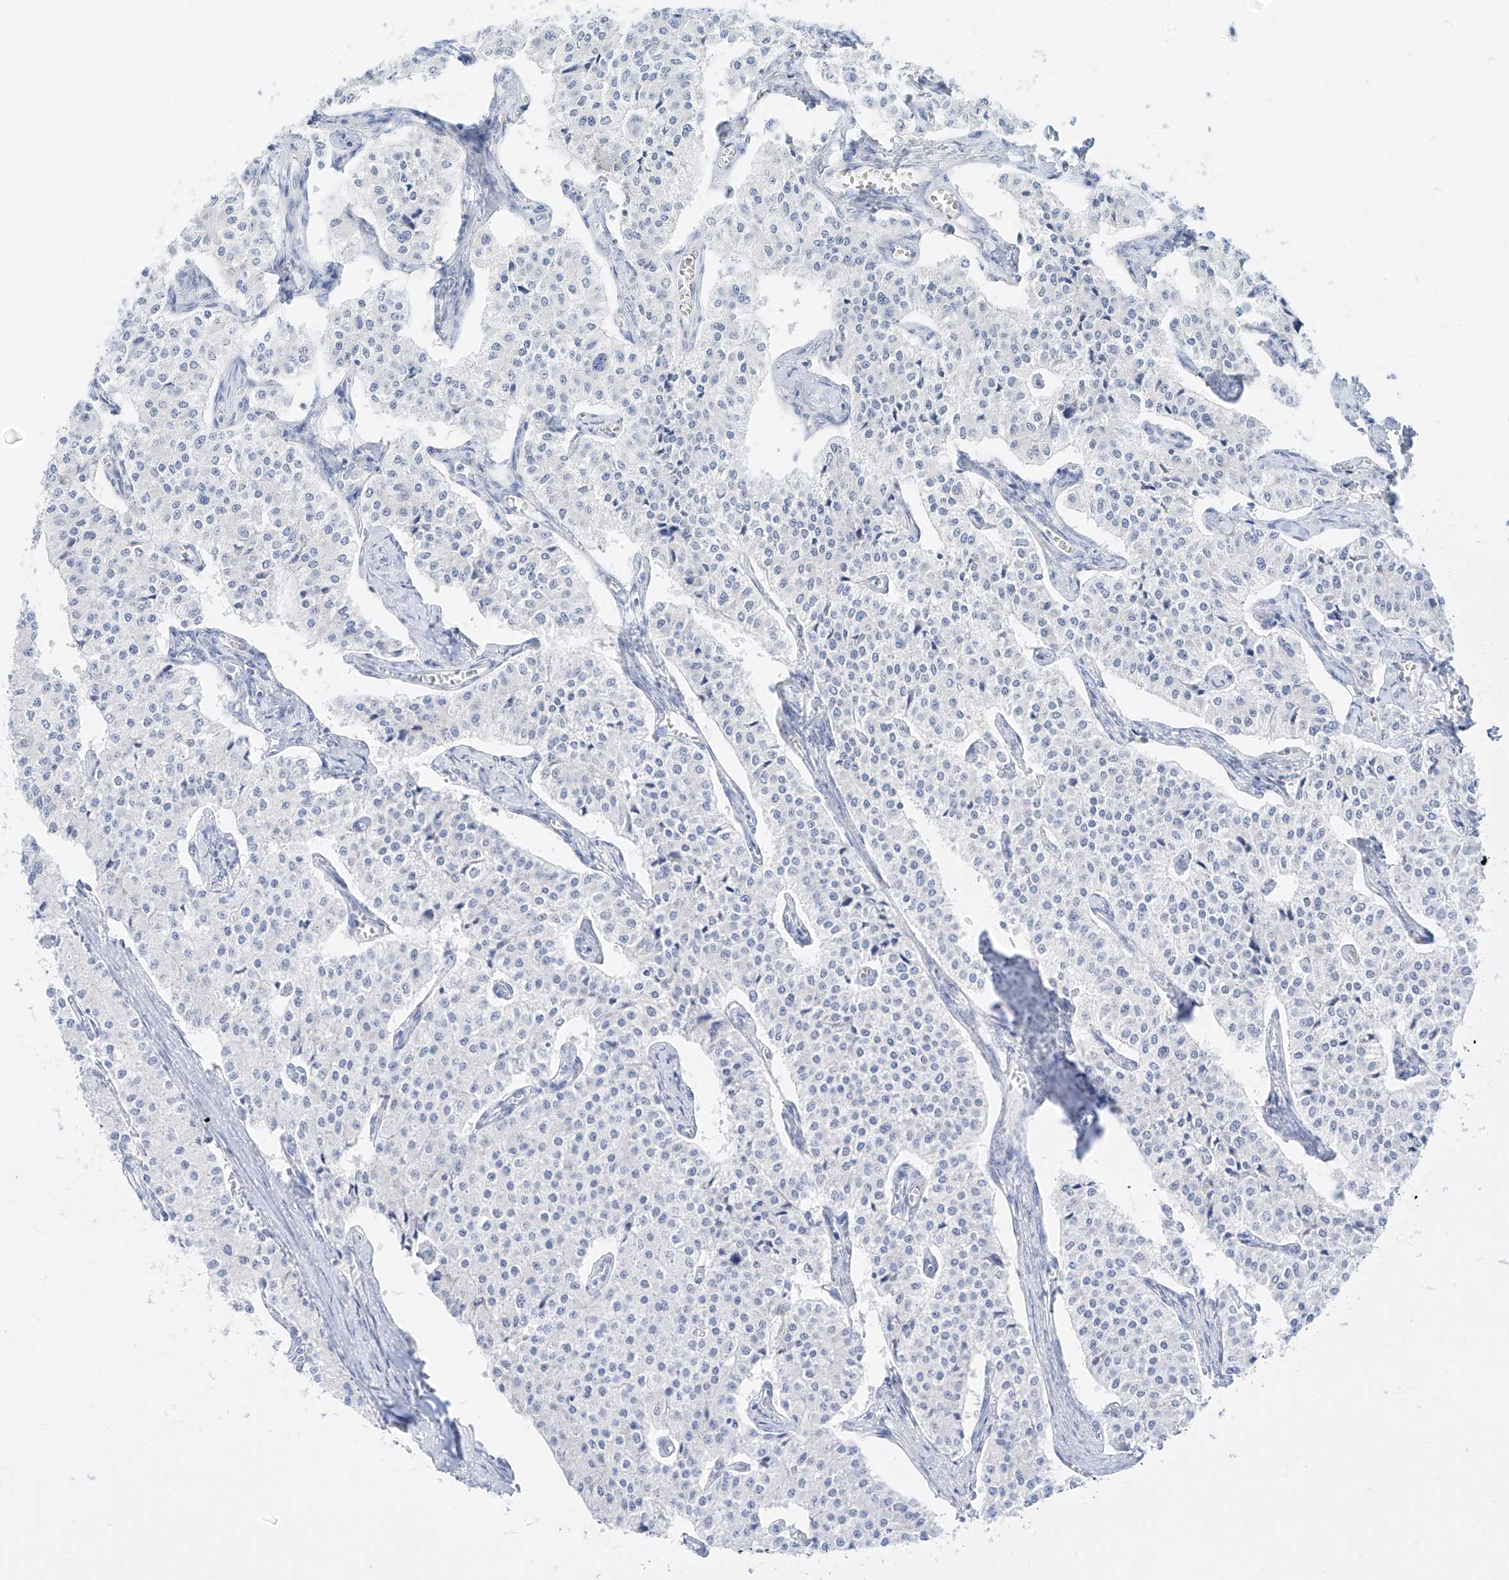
{"staining": {"intensity": "negative", "quantity": "none", "location": "none"}, "tissue": "carcinoid", "cell_type": "Tumor cells", "image_type": "cancer", "snomed": [{"axis": "morphology", "description": "Carcinoid, malignant, NOS"}, {"axis": "topography", "description": "Colon"}], "caption": "There is no significant staining in tumor cells of malignant carcinoid.", "gene": "SYTL3", "patient": {"sex": "female", "age": 52}}